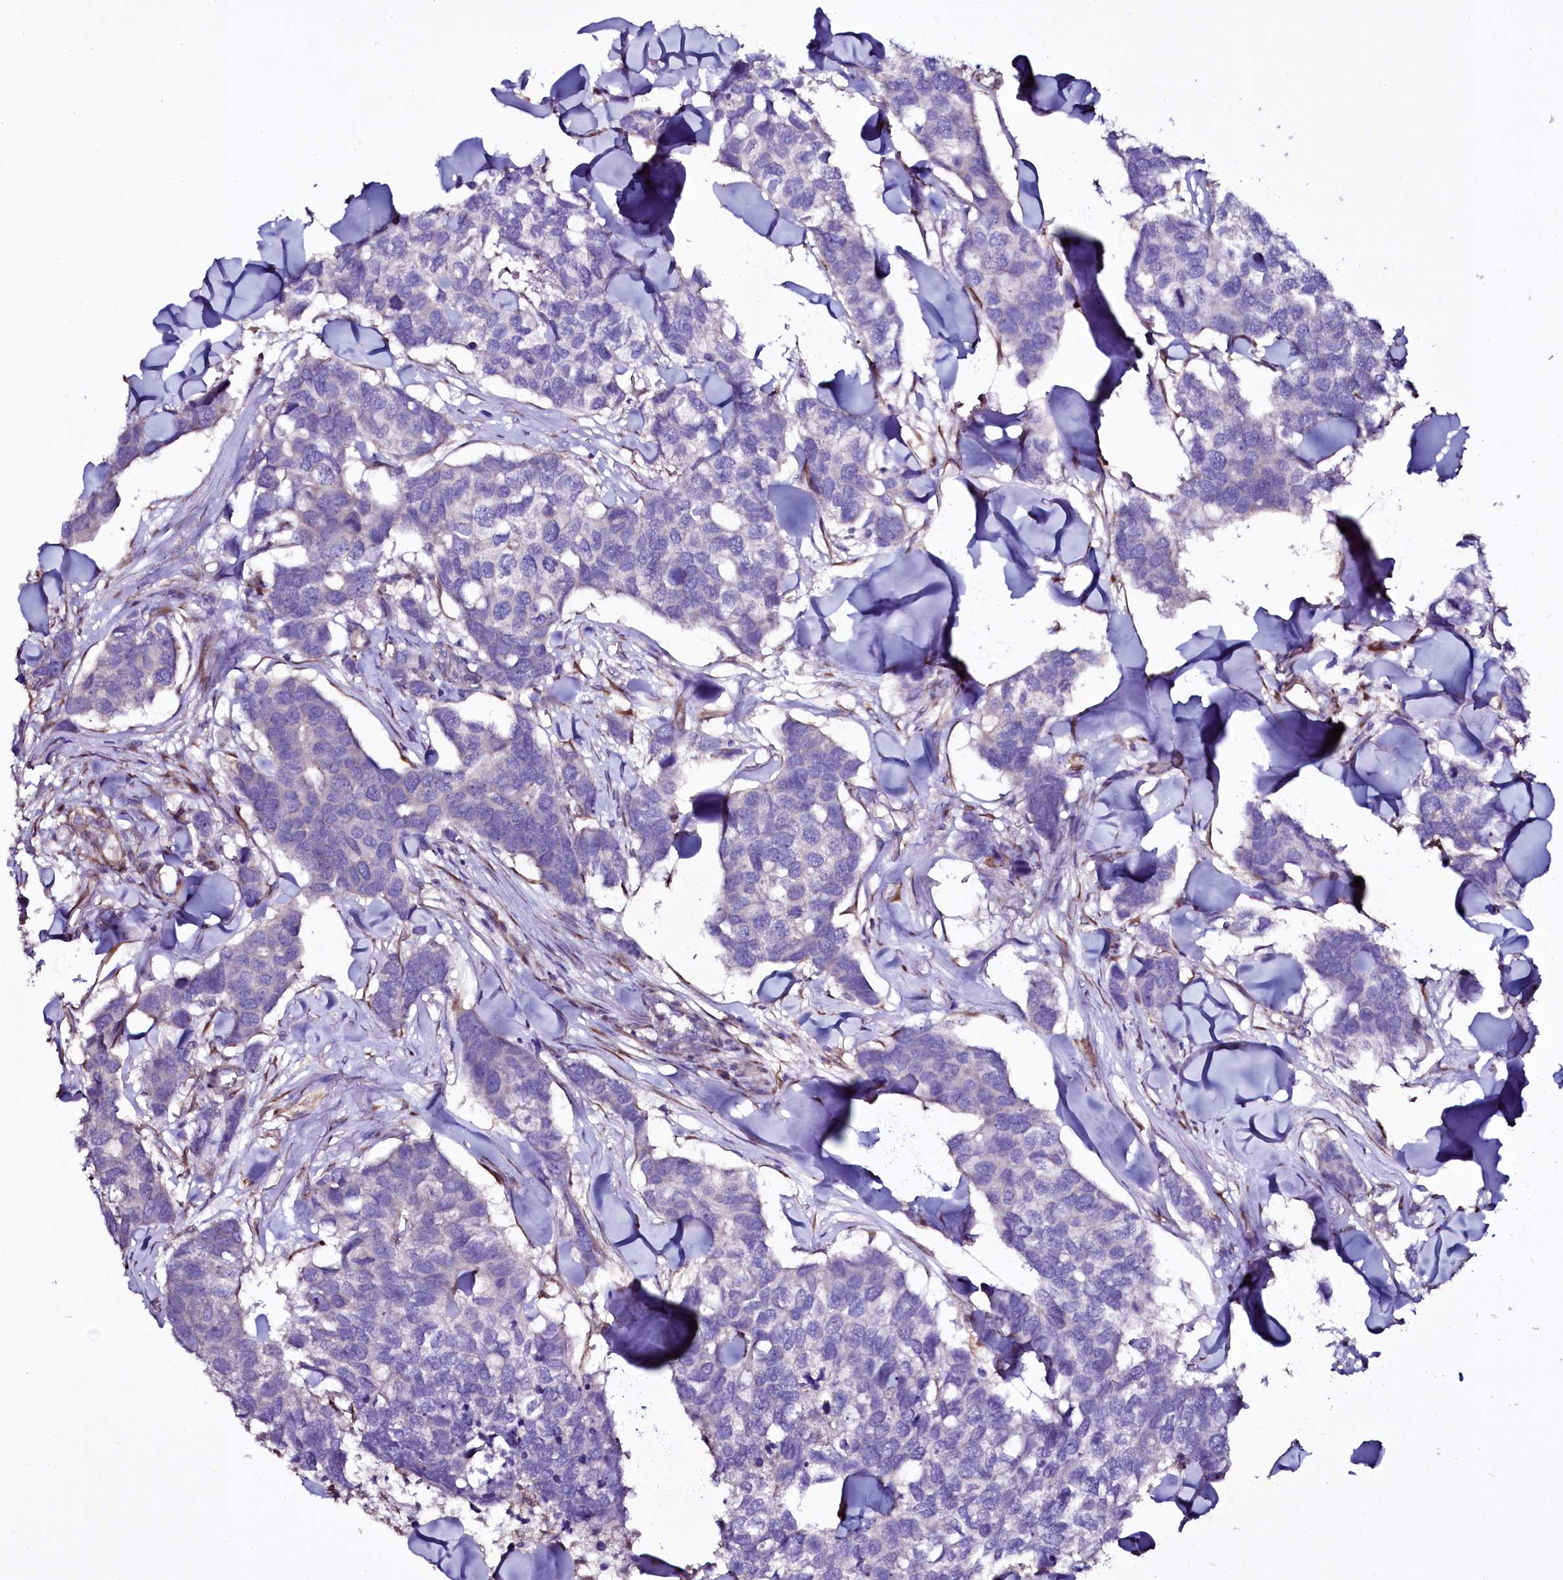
{"staining": {"intensity": "negative", "quantity": "none", "location": "none"}, "tissue": "breast cancer", "cell_type": "Tumor cells", "image_type": "cancer", "snomed": [{"axis": "morphology", "description": "Duct carcinoma"}, {"axis": "topography", "description": "Breast"}], "caption": "An immunohistochemistry image of breast cancer (intraductal carcinoma) is shown. There is no staining in tumor cells of breast cancer (intraductal carcinoma).", "gene": "WIPF3", "patient": {"sex": "female", "age": 83}}